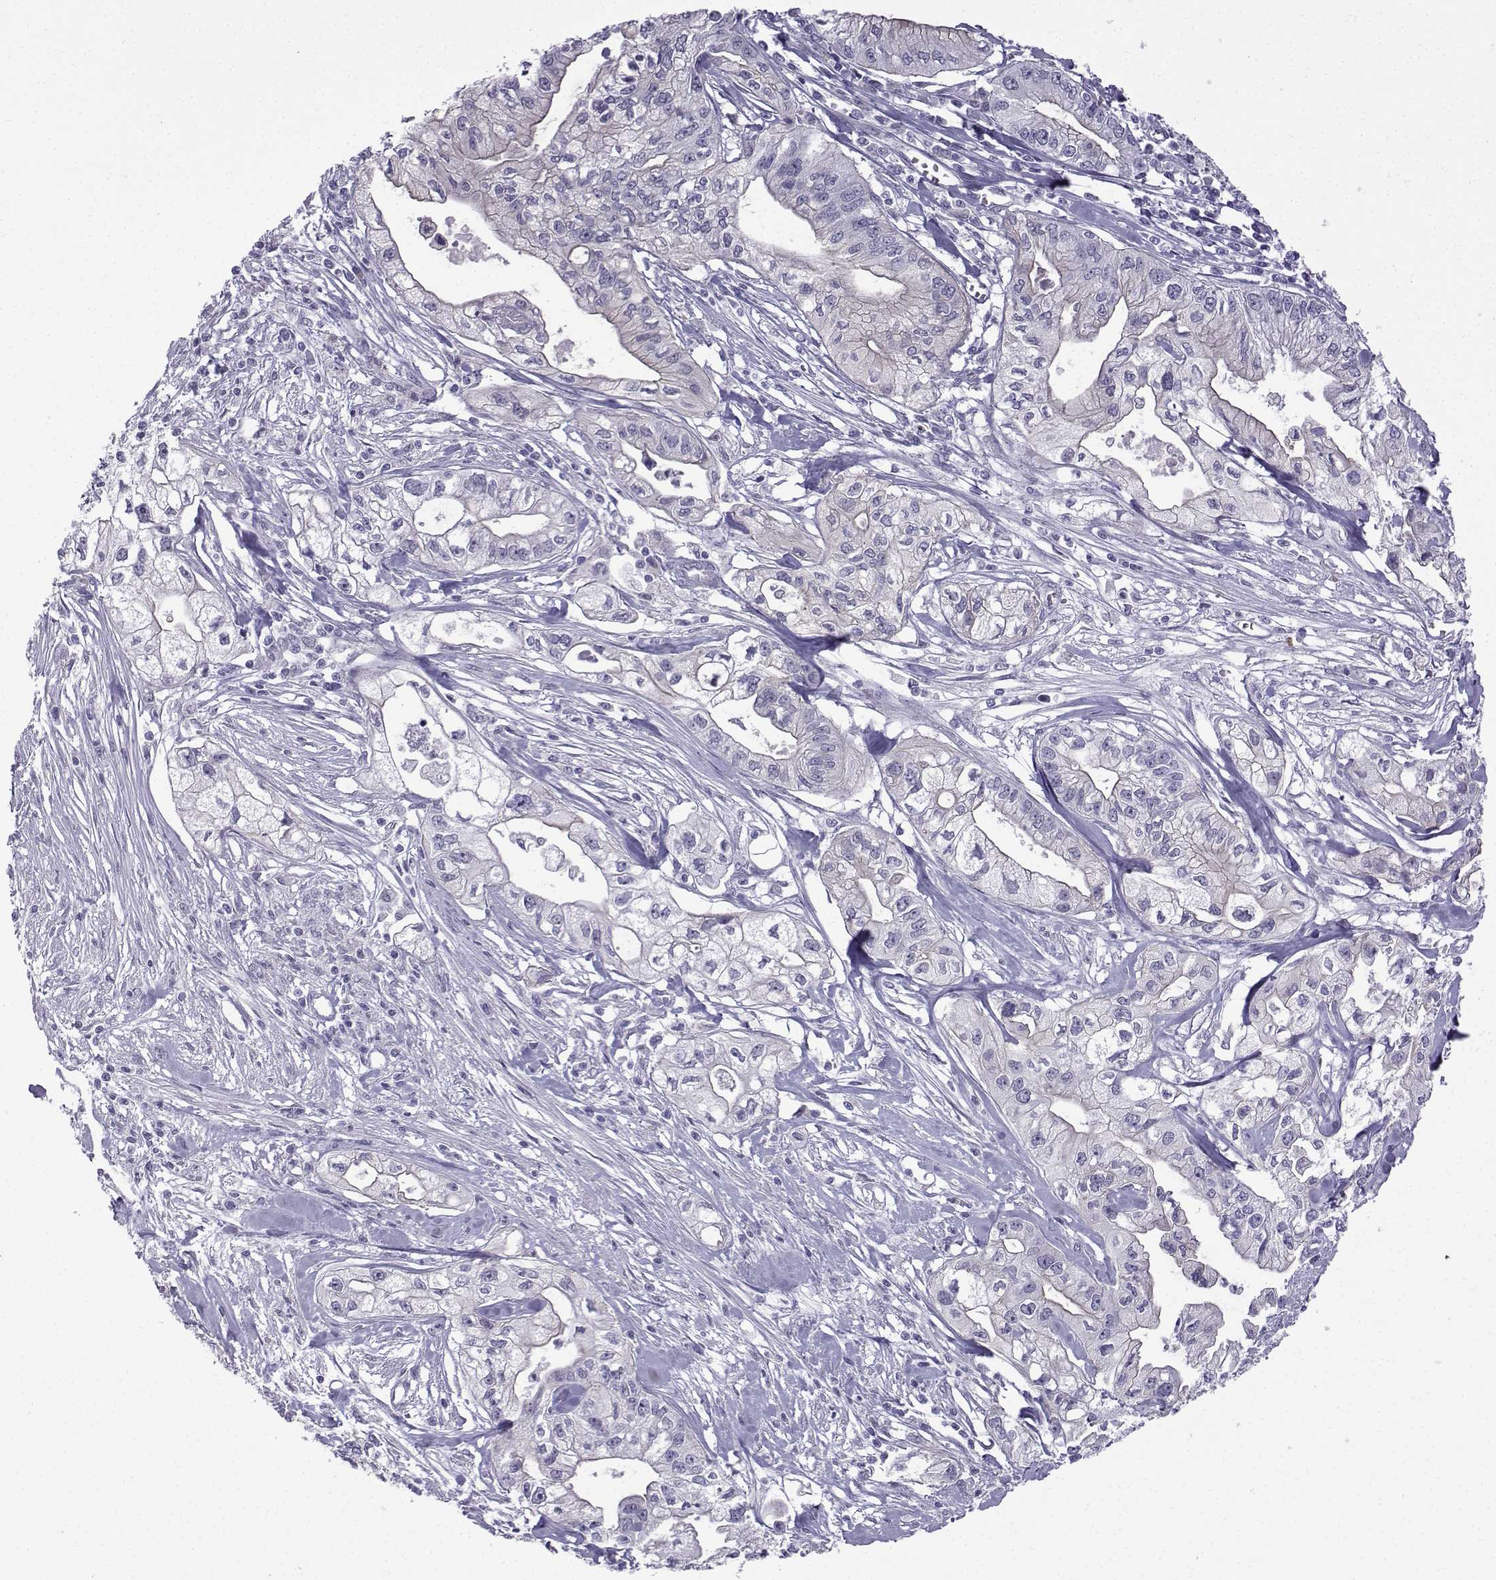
{"staining": {"intensity": "negative", "quantity": "none", "location": "none"}, "tissue": "pancreatic cancer", "cell_type": "Tumor cells", "image_type": "cancer", "snomed": [{"axis": "morphology", "description": "Adenocarcinoma, NOS"}, {"axis": "topography", "description": "Pancreas"}], "caption": "Immunohistochemistry histopathology image of pancreatic cancer (adenocarcinoma) stained for a protein (brown), which exhibits no positivity in tumor cells.", "gene": "CFAP53", "patient": {"sex": "male", "age": 70}}